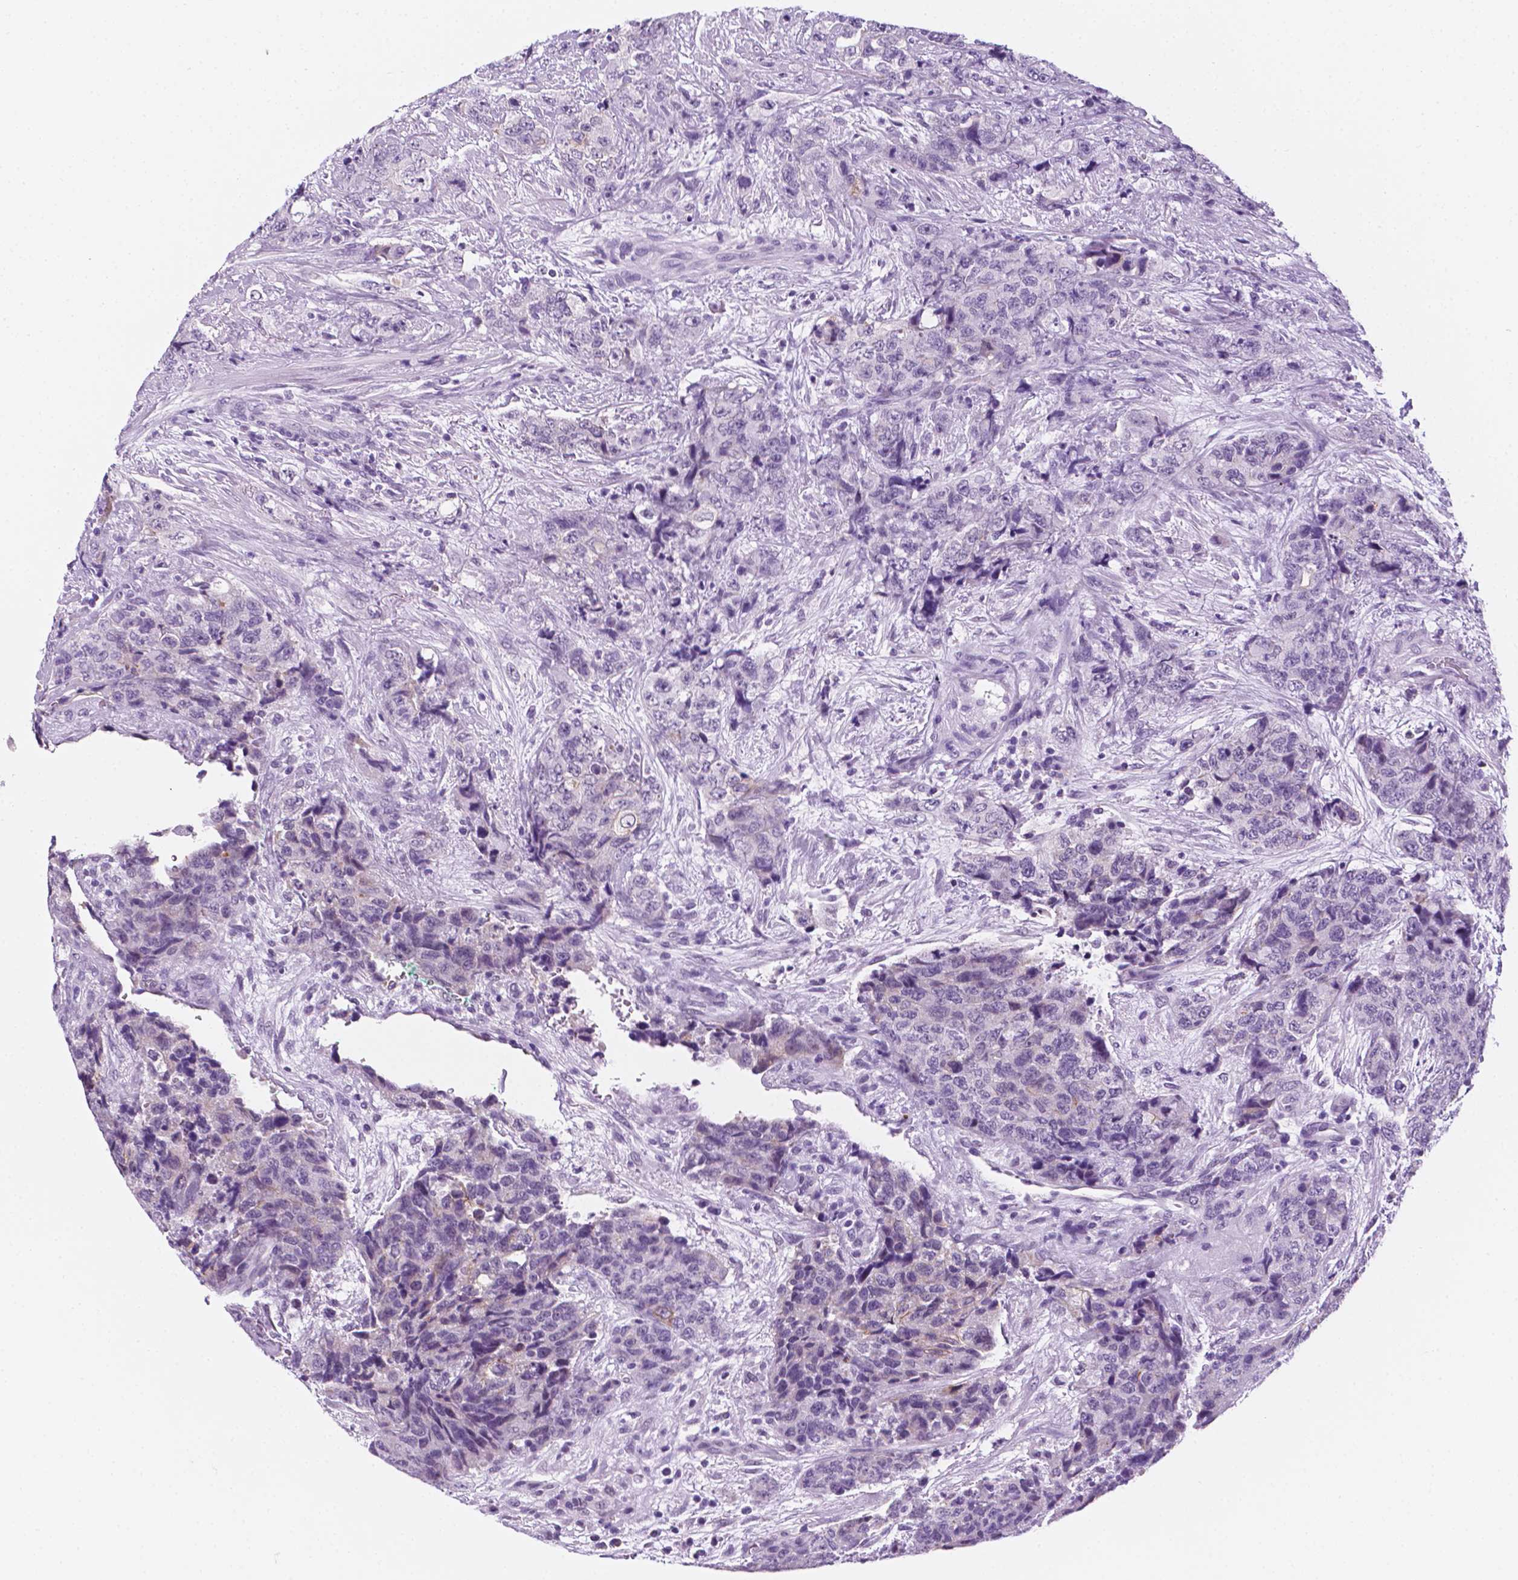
{"staining": {"intensity": "negative", "quantity": "none", "location": "none"}, "tissue": "urothelial cancer", "cell_type": "Tumor cells", "image_type": "cancer", "snomed": [{"axis": "morphology", "description": "Urothelial carcinoma, High grade"}, {"axis": "topography", "description": "Urinary bladder"}], "caption": "Protein analysis of high-grade urothelial carcinoma reveals no significant positivity in tumor cells.", "gene": "PPL", "patient": {"sex": "female", "age": 78}}